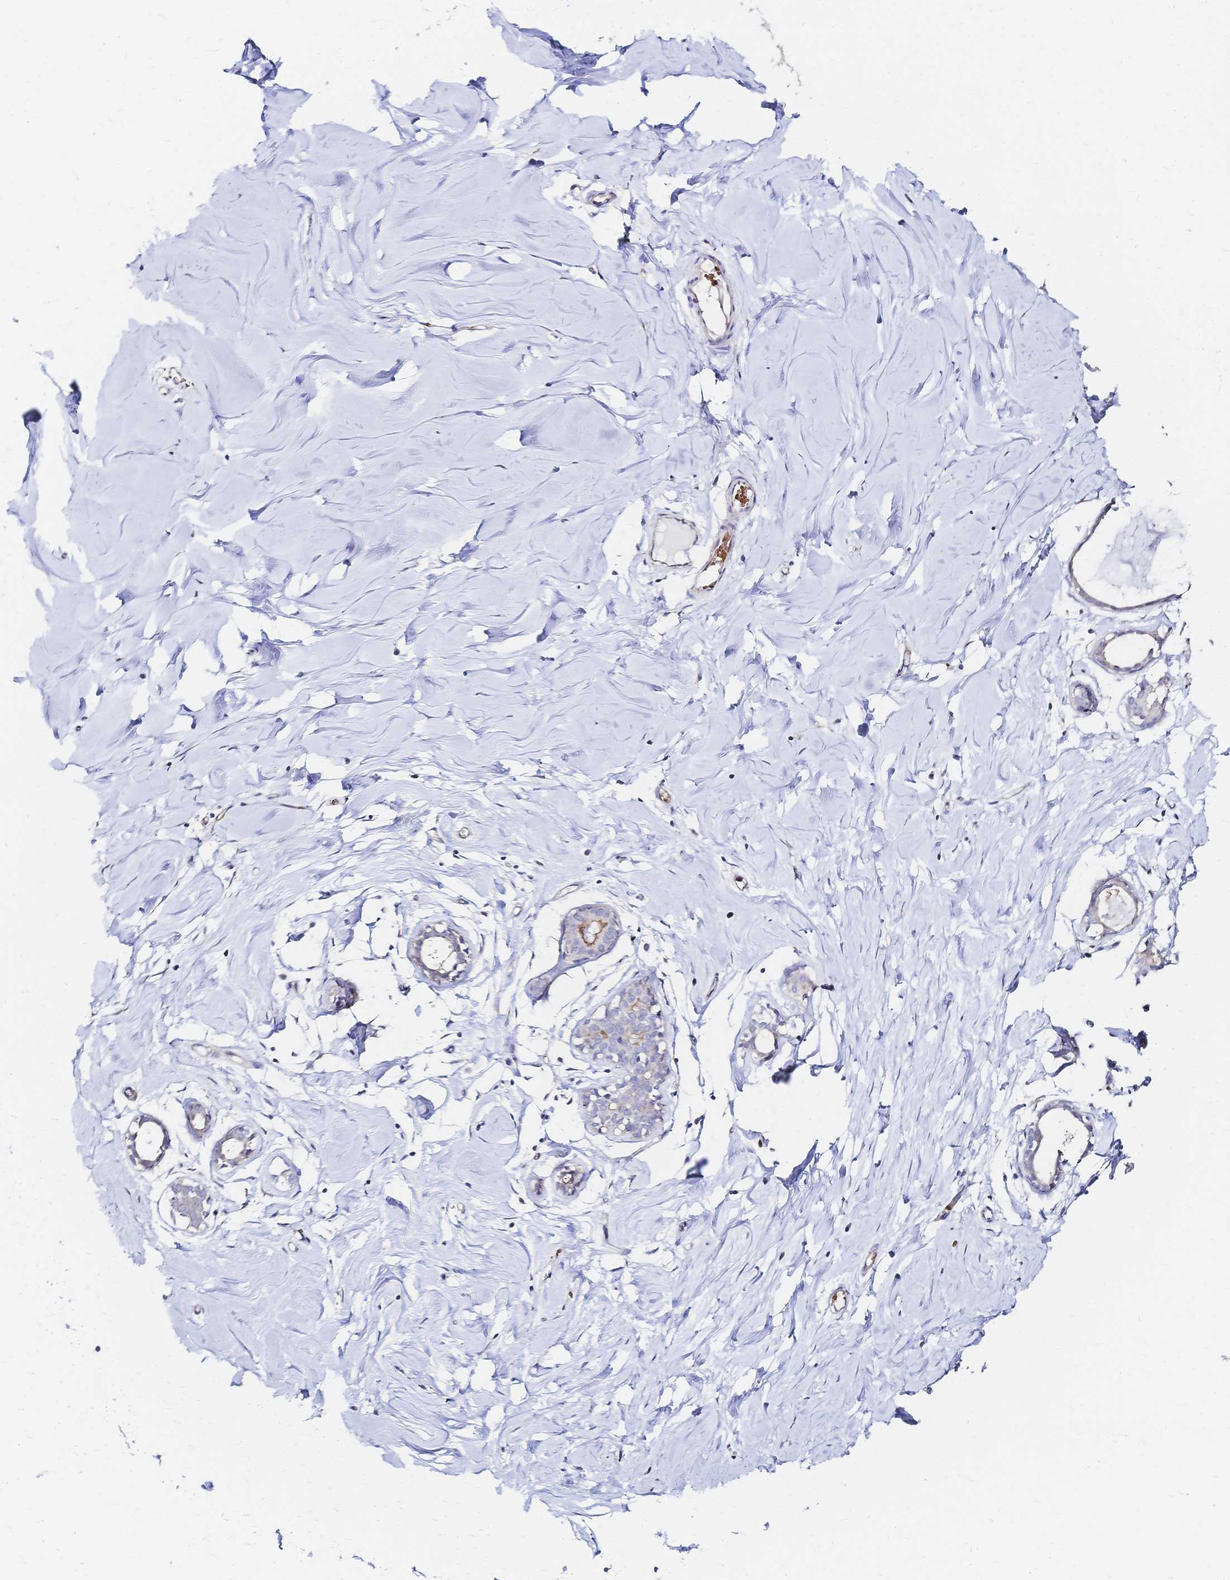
{"staining": {"intensity": "negative", "quantity": "none", "location": "none"}, "tissue": "breast", "cell_type": "Adipocytes", "image_type": "normal", "snomed": [{"axis": "morphology", "description": "Normal tissue, NOS"}, {"axis": "topography", "description": "Breast"}], "caption": "An IHC image of normal breast is shown. There is no staining in adipocytes of breast. (Stains: DAB immunohistochemistry (IHC) with hematoxylin counter stain, Microscopy: brightfield microscopy at high magnification).", "gene": "SLC5A1", "patient": {"sex": "female", "age": 27}}